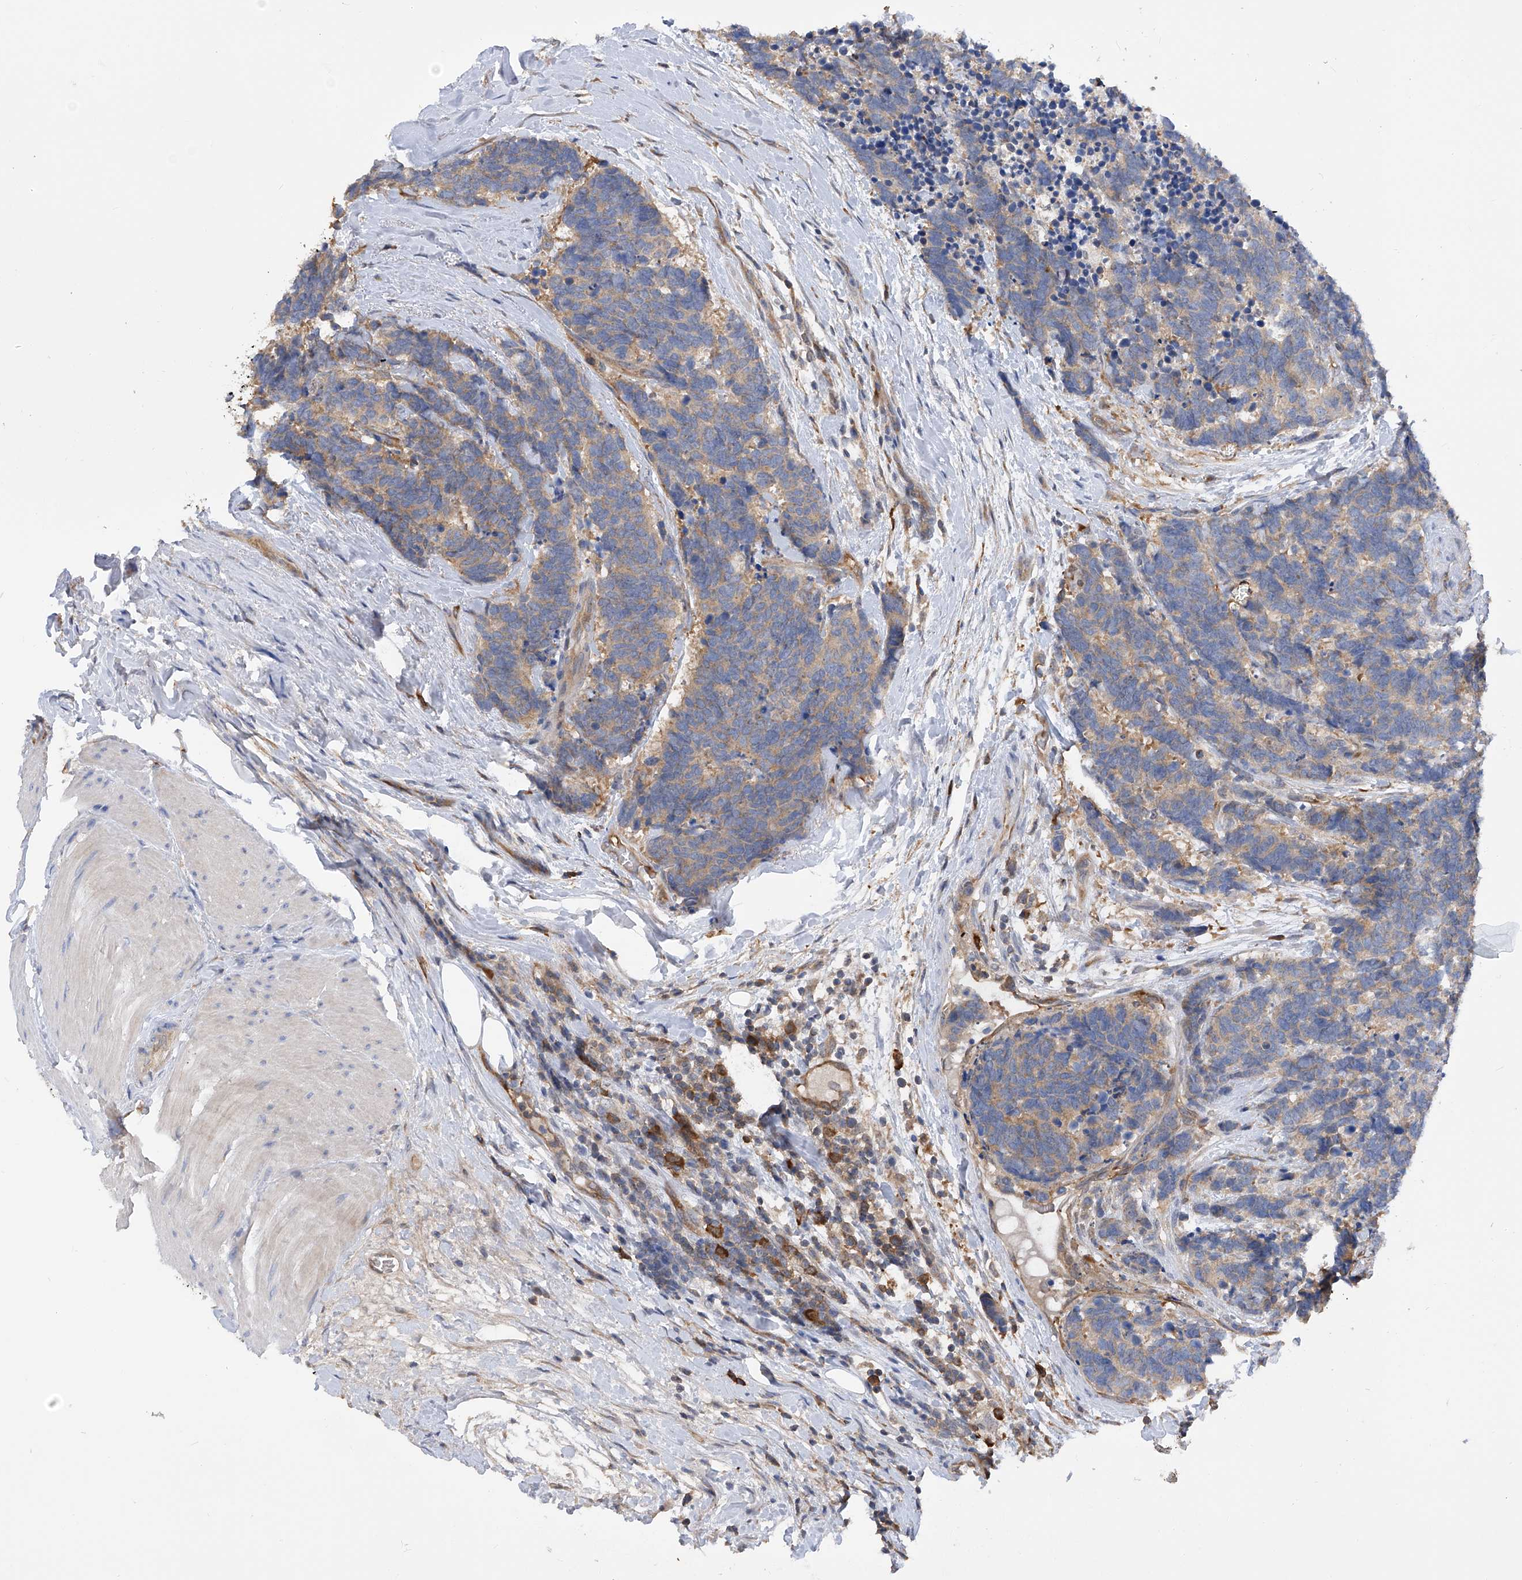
{"staining": {"intensity": "weak", "quantity": ">75%", "location": "cytoplasmic/membranous"}, "tissue": "carcinoid", "cell_type": "Tumor cells", "image_type": "cancer", "snomed": [{"axis": "morphology", "description": "Carcinoma, NOS"}, {"axis": "morphology", "description": "Carcinoid, malignant, NOS"}, {"axis": "topography", "description": "Urinary bladder"}], "caption": "The histopathology image shows a brown stain indicating the presence of a protein in the cytoplasmic/membranous of tumor cells in carcinoid.", "gene": "NUDT17", "patient": {"sex": "male", "age": 57}}